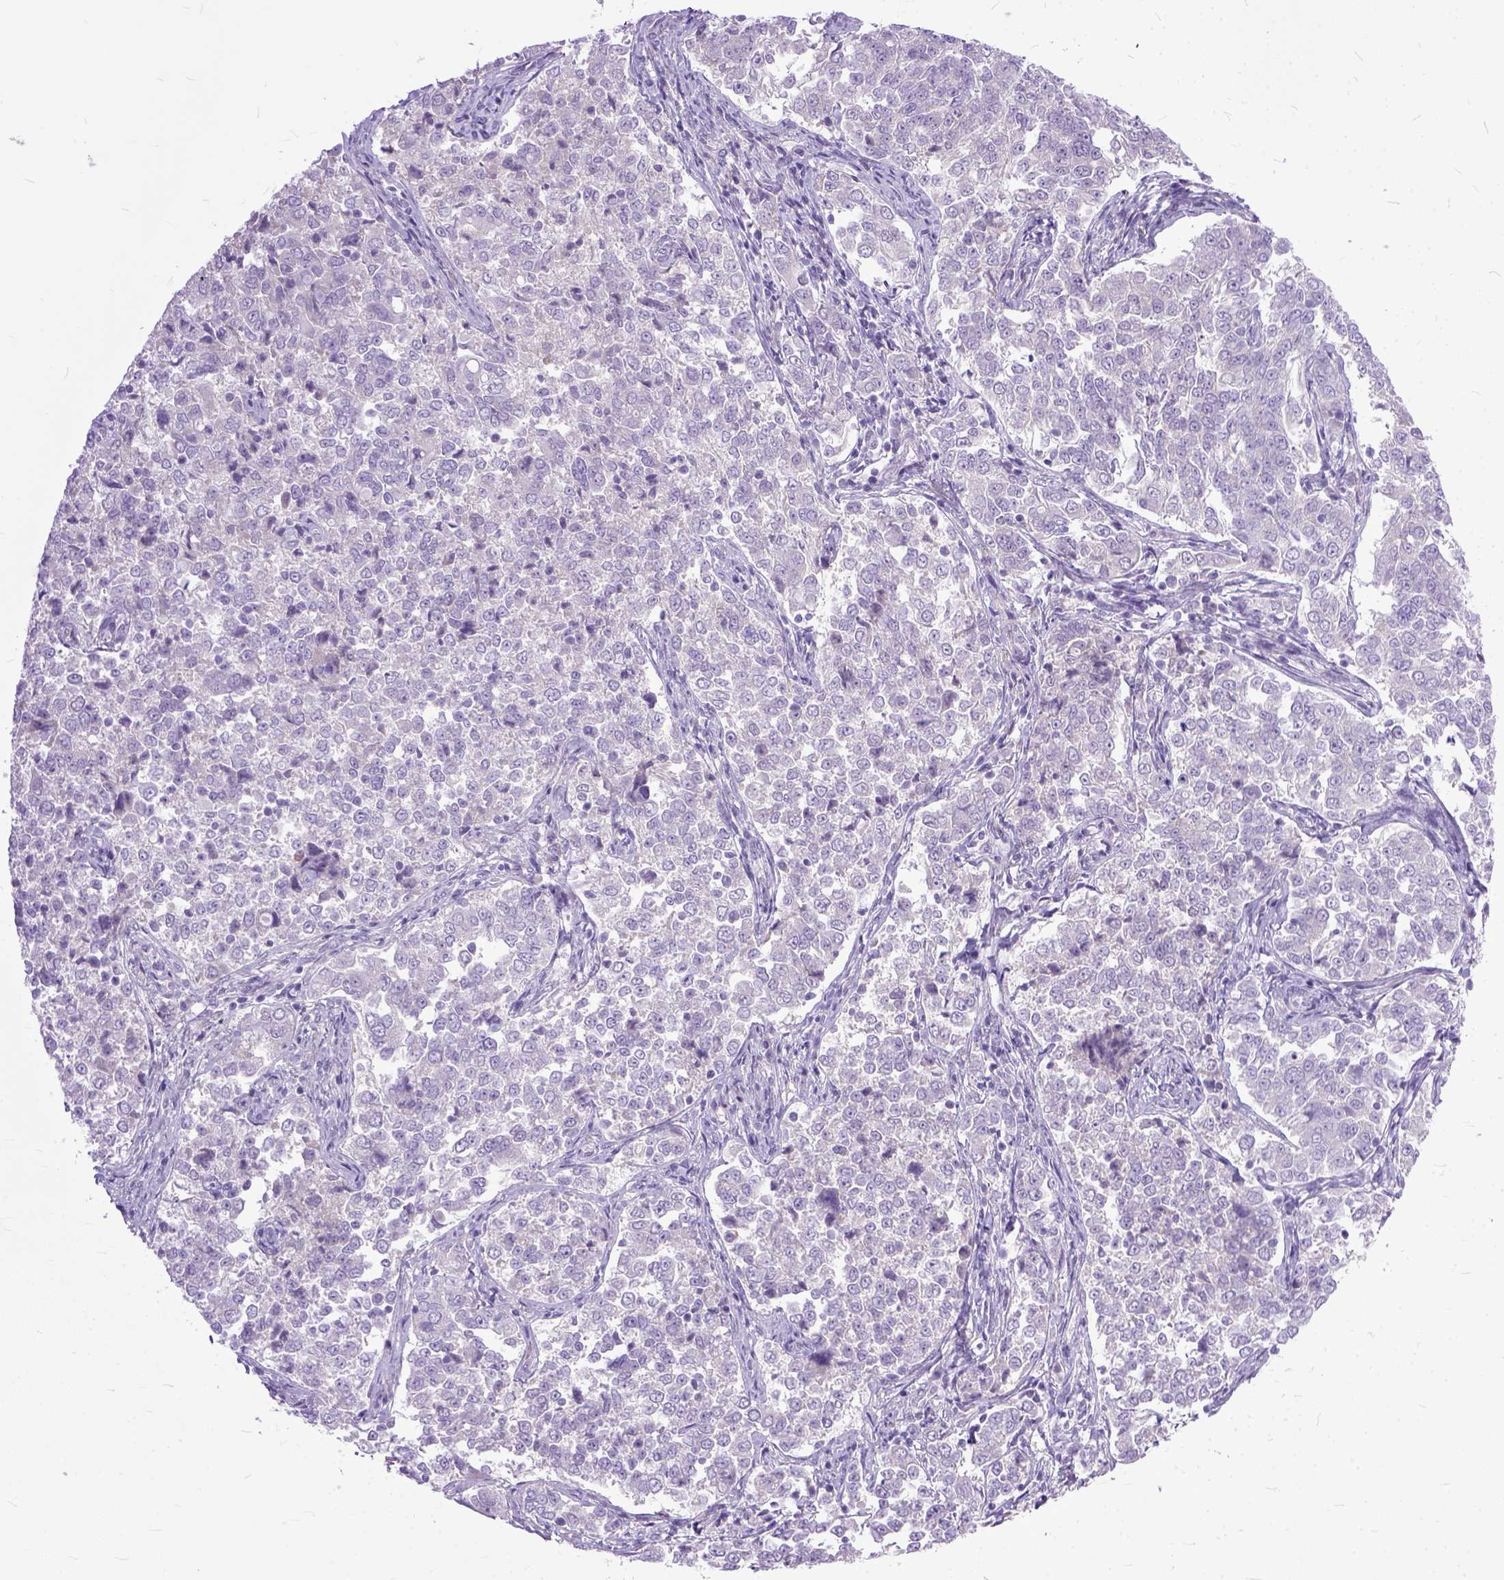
{"staining": {"intensity": "negative", "quantity": "none", "location": "none"}, "tissue": "endometrial cancer", "cell_type": "Tumor cells", "image_type": "cancer", "snomed": [{"axis": "morphology", "description": "Adenocarcinoma, NOS"}, {"axis": "topography", "description": "Endometrium"}], "caption": "The immunohistochemistry histopathology image has no significant staining in tumor cells of adenocarcinoma (endometrial) tissue.", "gene": "TCEAL7", "patient": {"sex": "female", "age": 43}}